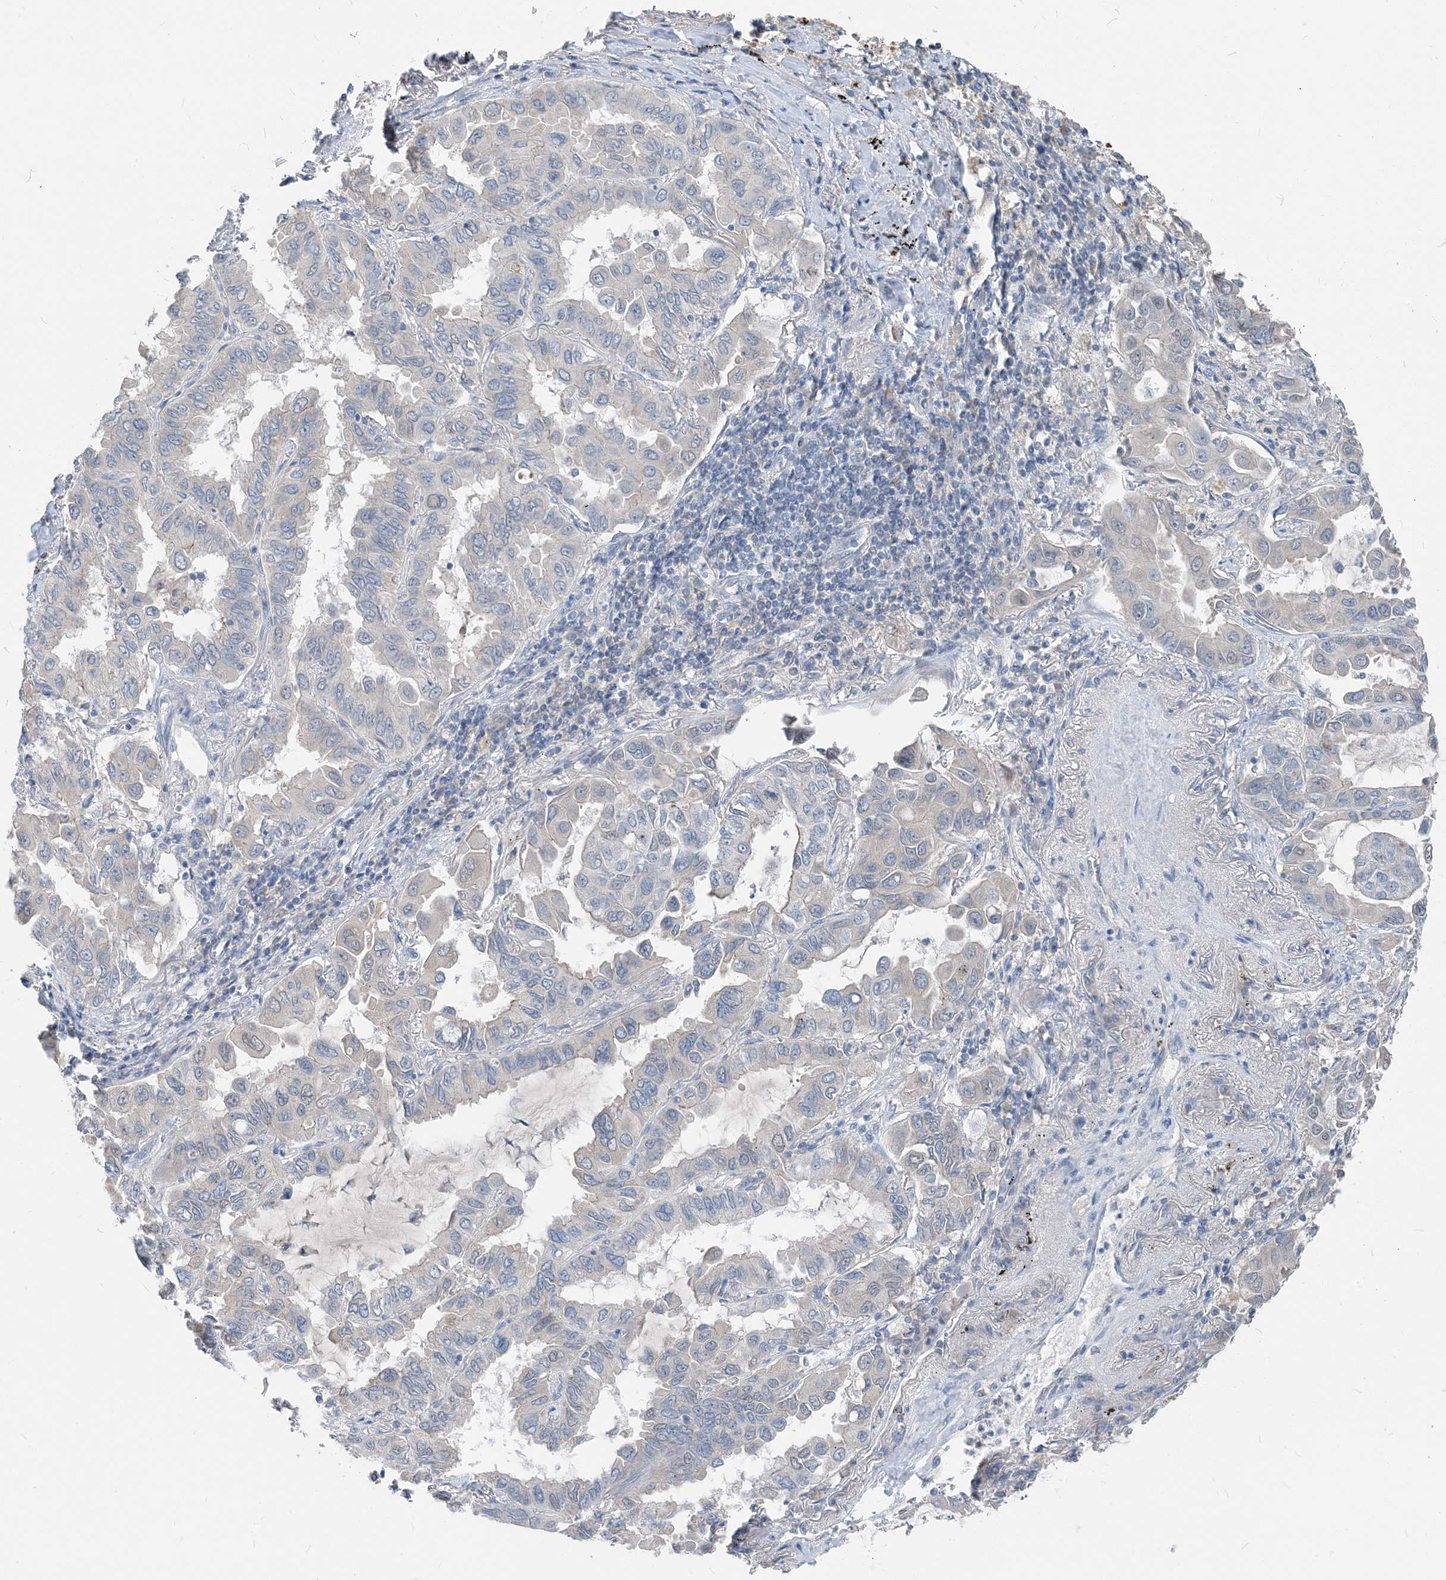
{"staining": {"intensity": "negative", "quantity": "none", "location": "none"}, "tissue": "lung cancer", "cell_type": "Tumor cells", "image_type": "cancer", "snomed": [{"axis": "morphology", "description": "Adenocarcinoma, NOS"}, {"axis": "topography", "description": "Lung"}], "caption": "Human lung cancer stained for a protein using immunohistochemistry (IHC) displays no staining in tumor cells.", "gene": "NCOA7", "patient": {"sex": "male", "age": 64}}